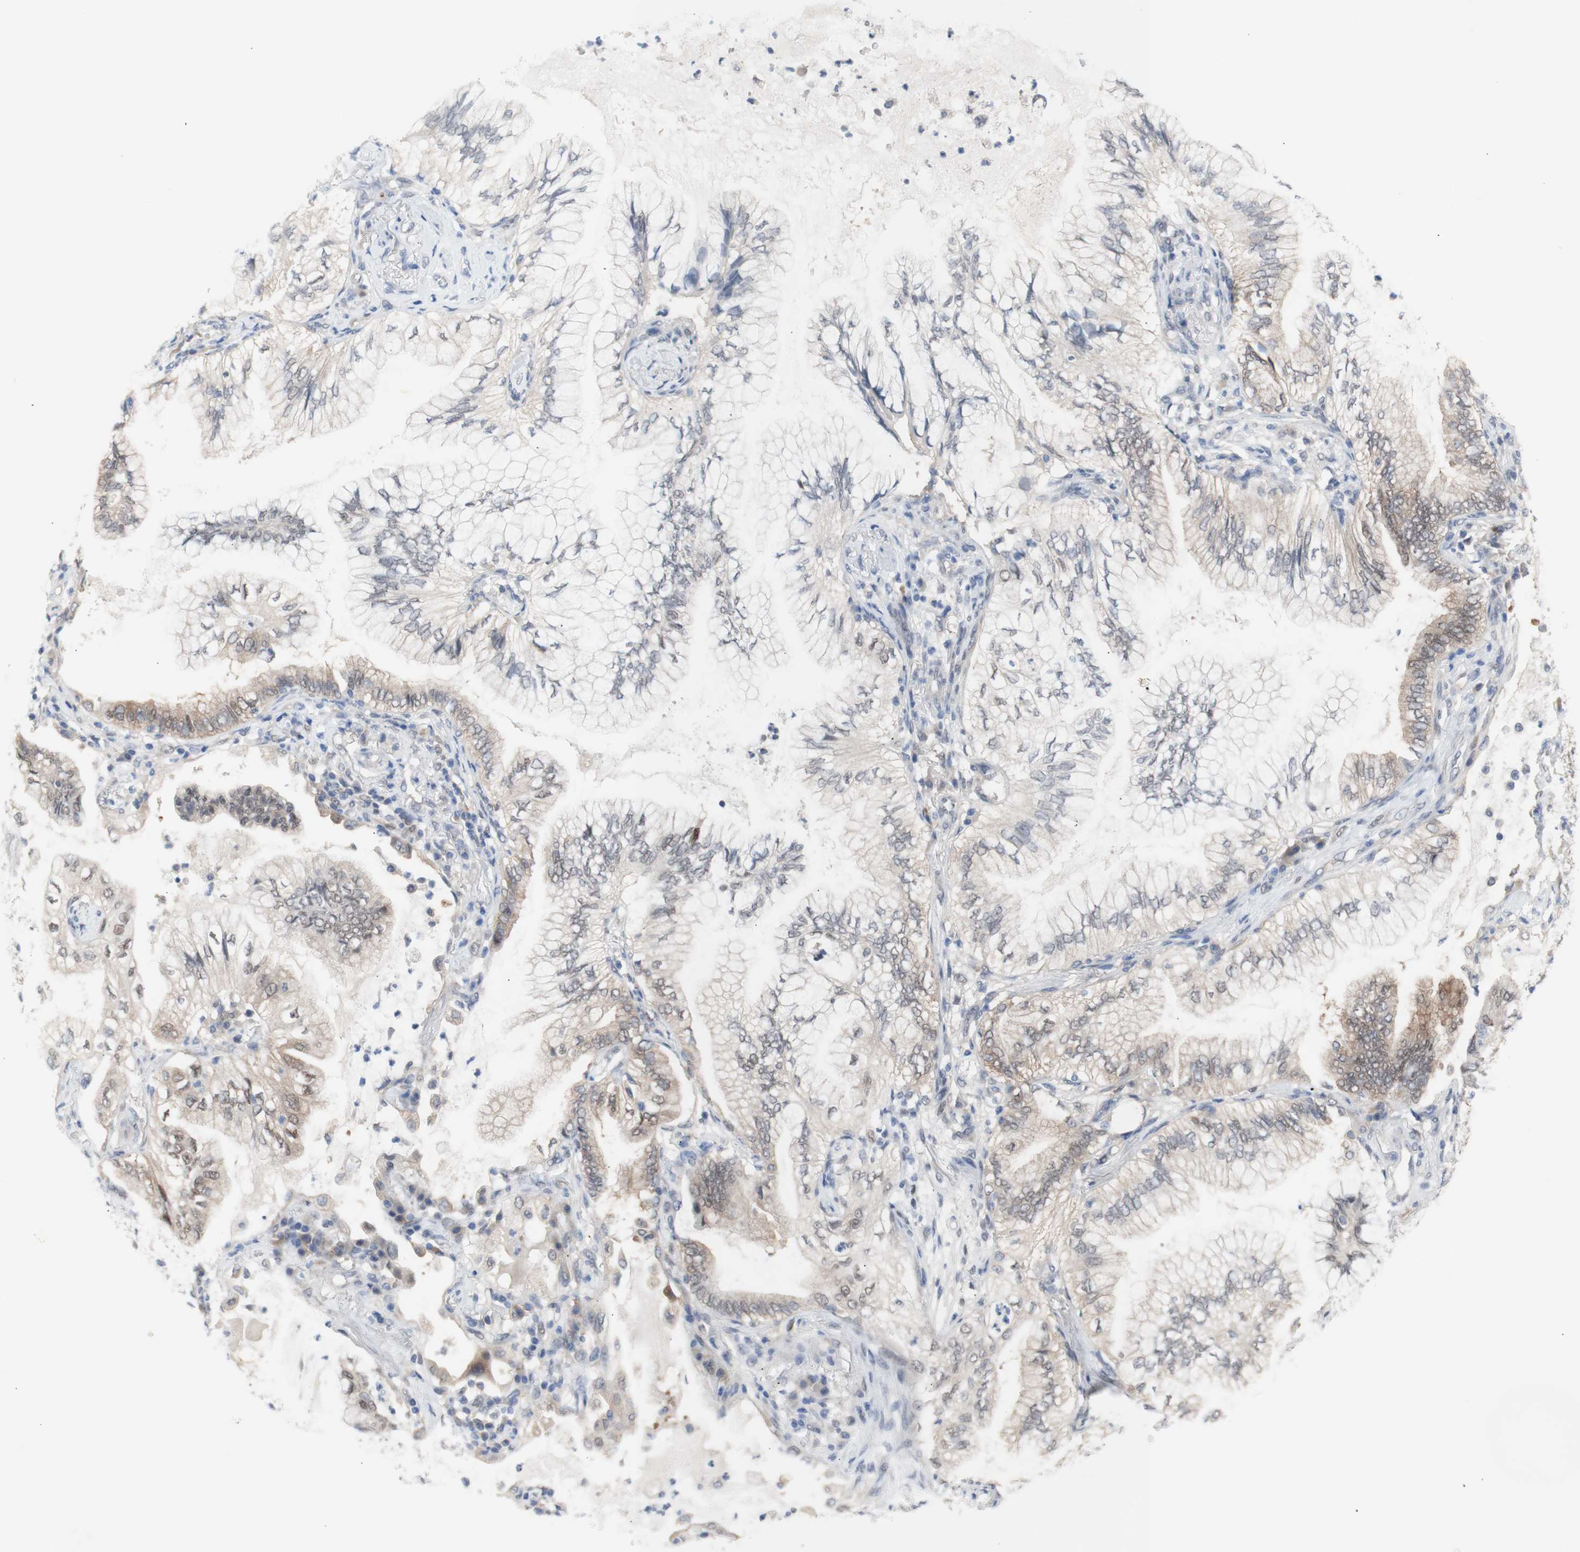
{"staining": {"intensity": "moderate", "quantity": "<25%", "location": "cytoplasmic/membranous"}, "tissue": "lung cancer", "cell_type": "Tumor cells", "image_type": "cancer", "snomed": [{"axis": "morphology", "description": "Normal tissue, NOS"}, {"axis": "morphology", "description": "Adenocarcinoma, NOS"}, {"axis": "topography", "description": "Bronchus"}, {"axis": "topography", "description": "Lung"}], "caption": "The immunohistochemical stain shows moderate cytoplasmic/membranous positivity in tumor cells of lung adenocarcinoma tissue.", "gene": "PRMT5", "patient": {"sex": "female", "age": 70}}